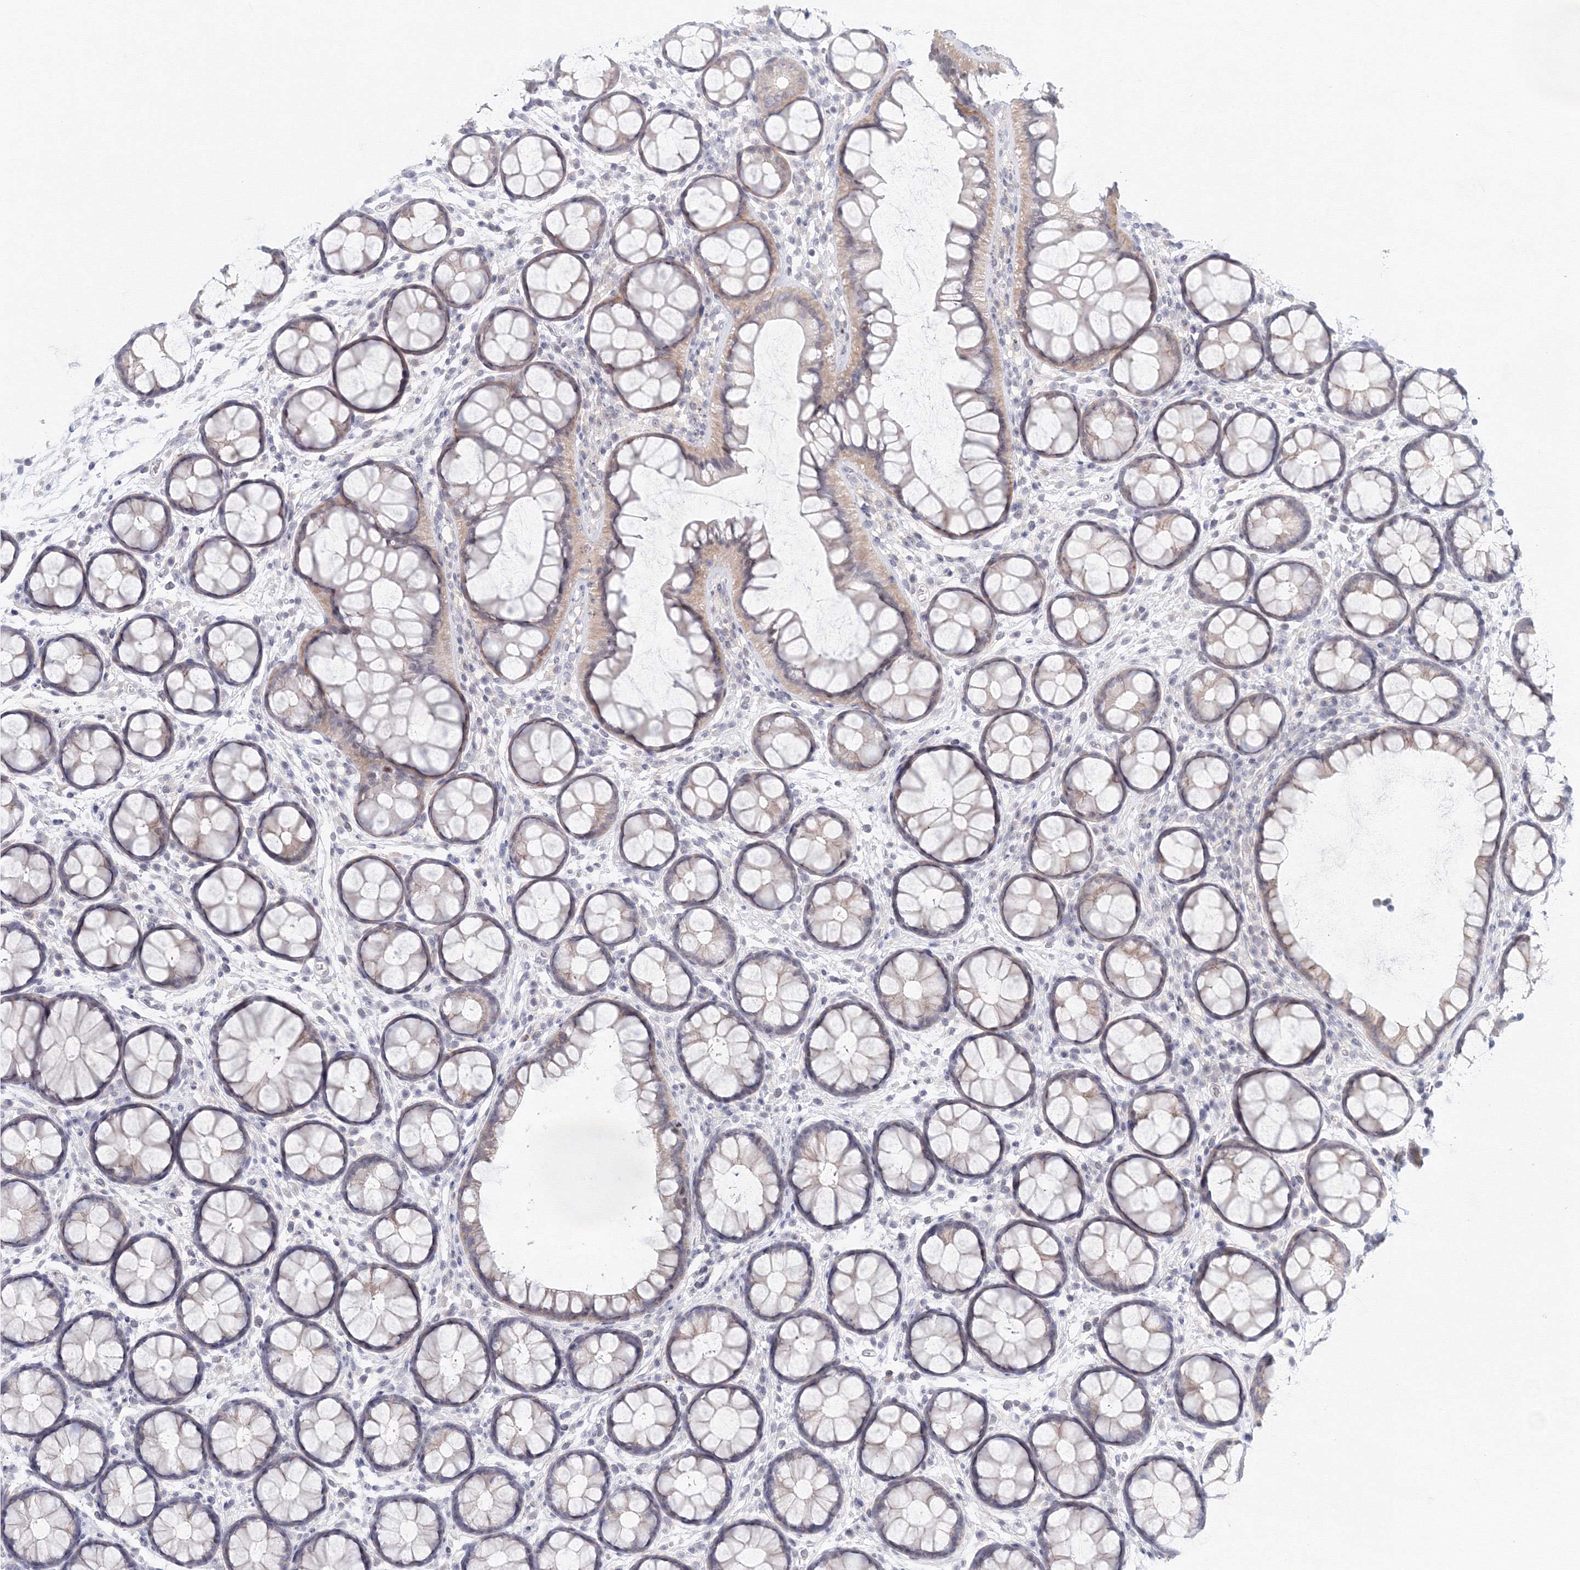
{"staining": {"intensity": "negative", "quantity": "none", "location": "none"}, "tissue": "colon", "cell_type": "Endothelial cells", "image_type": "normal", "snomed": [{"axis": "morphology", "description": "Normal tissue, NOS"}, {"axis": "topography", "description": "Colon"}], "caption": "Endothelial cells are negative for brown protein staining in normal colon. Brightfield microscopy of immunohistochemistry stained with DAB (3,3'-diaminobenzidine) (brown) and hematoxylin (blue), captured at high magnification.", "gene": "SLC7A7", "patient": {"sex": "female", "age": 82}}